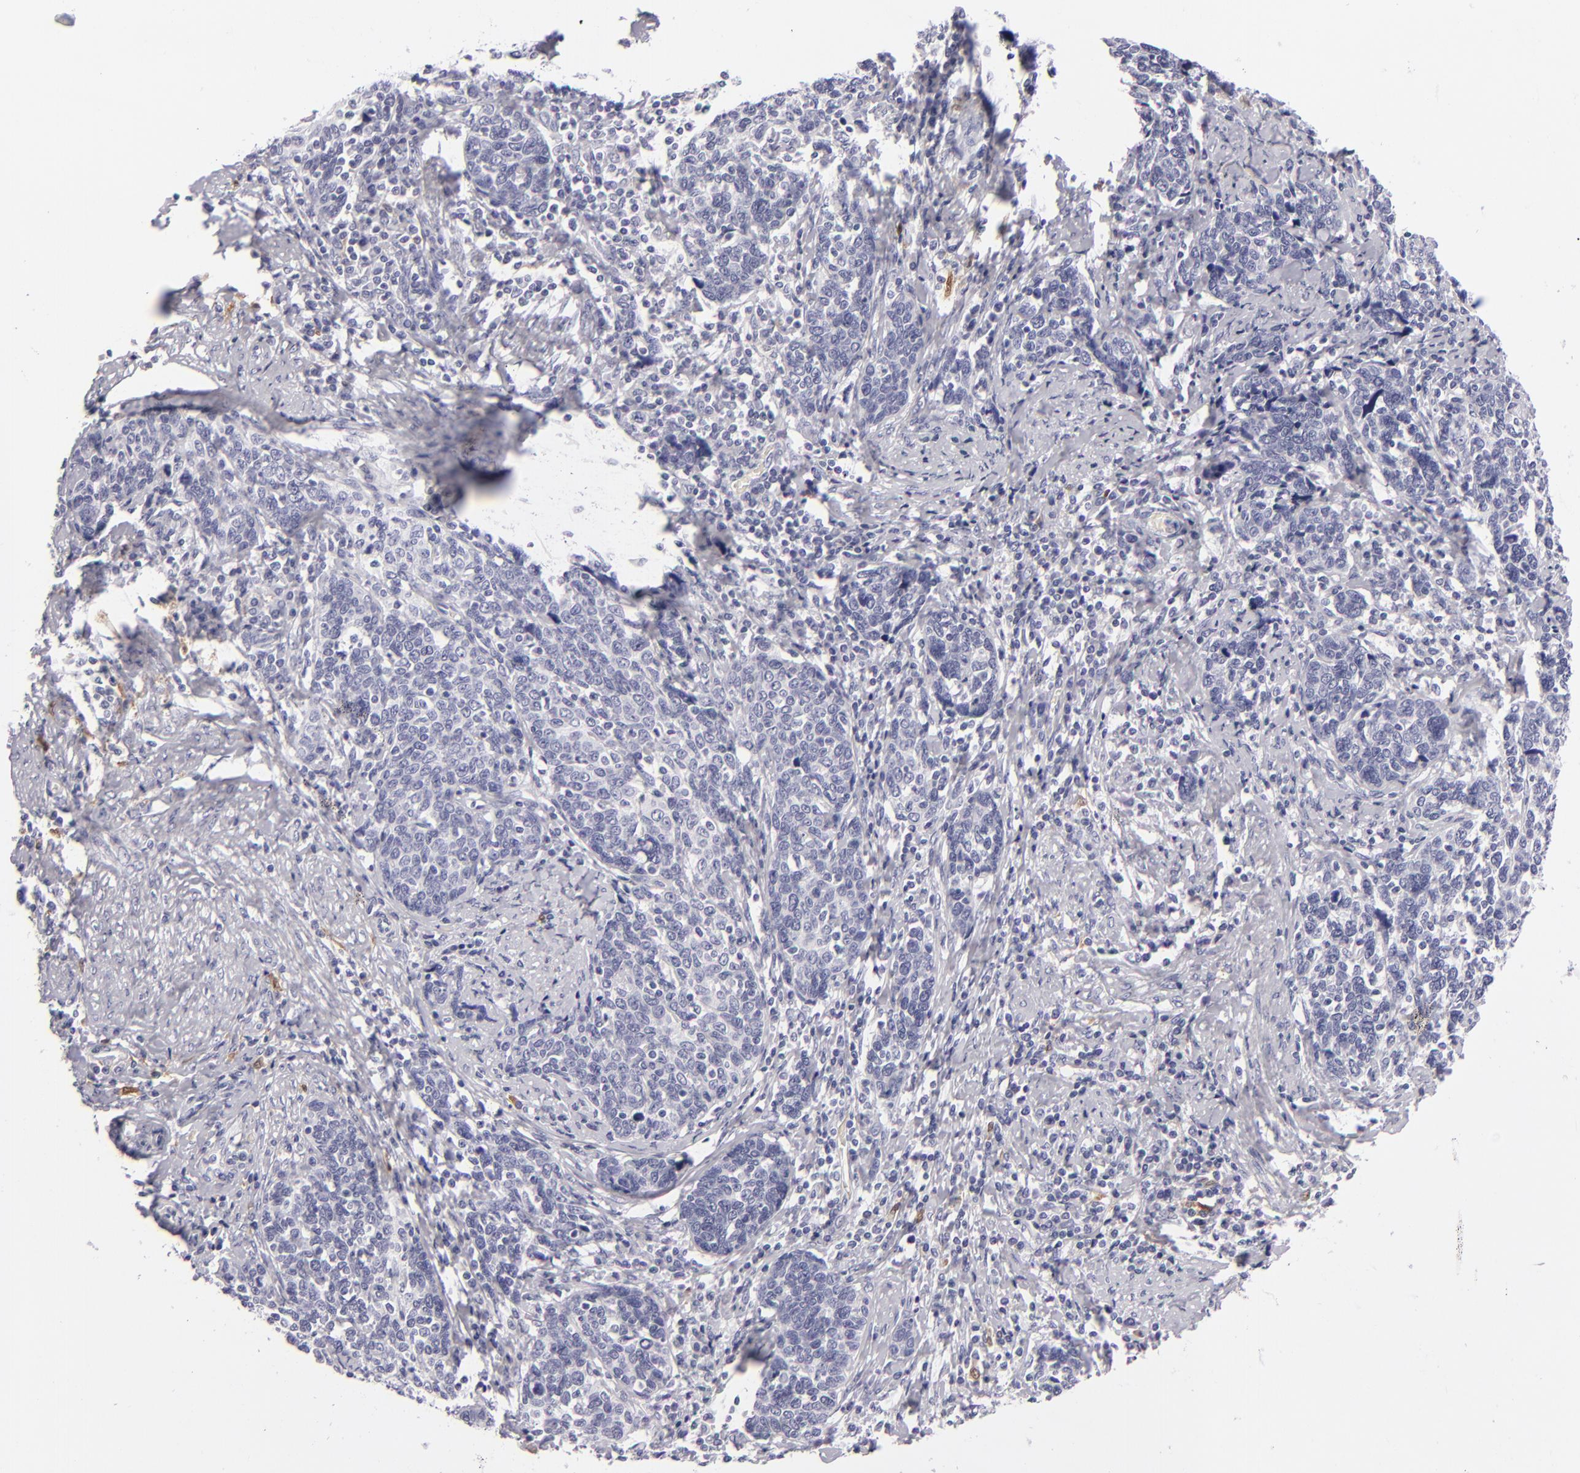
{"staining": {"intensity": "negative", "quantity": "none", "location": "none"}, "tissue": "cervical cancer", "cell_type": "Tumor cells", "image_type": "cancer", "snomed": [{"axis": "morphology", "description": "Squamous cell carcinoma, NOS"}, {"axis": "topography", "description": "Cervix"}], "caption": "The micrograph shows no staining of tumor cells in cervical cancer (squamous cell carcinoma). (Brightfield microscopy of DAB immunohistochemistry at high magnification).", "gene": "F13A1", "patient": {"sex": "female", "age": 41}}